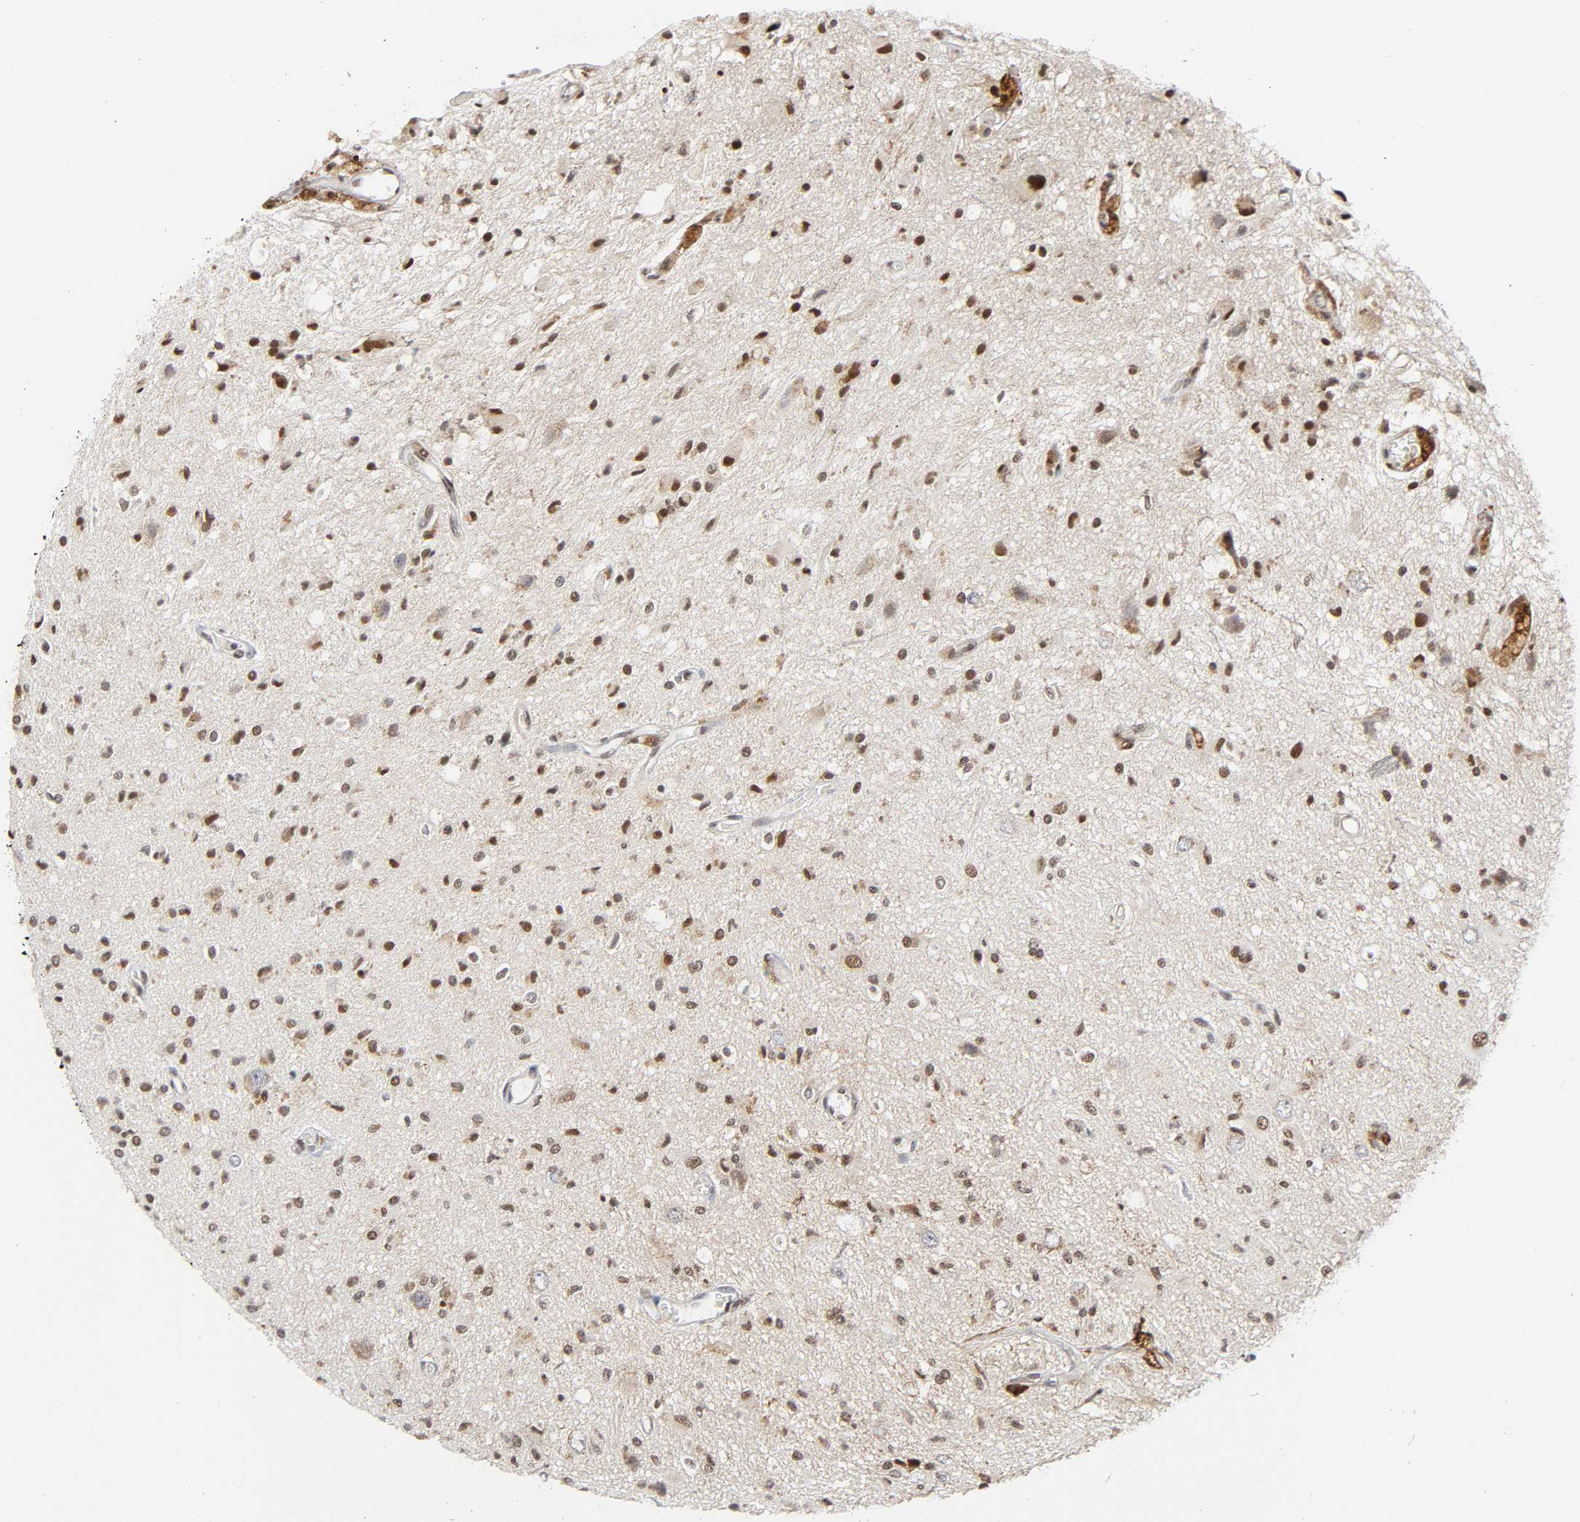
{"staining": {"intensity": "moderate", "quantity": ">75%", "location": "nuclear"}, "tissue": "glioma", "cell_type": "Tumor cells", "image_type": "cancer", "snomed": [{"axis": "morphology", "description": "Glioma, malignant, High grade"}, {"axis": "topography", "description": "Brain"}], "caption": "Brown immunohistochemical staining in high-grade glioma (malignant) displays moderate nuclear staining in about >75% of tumor cells.", "gene": "KAT2B", "patient": {"sex": "male", "age": 47}}